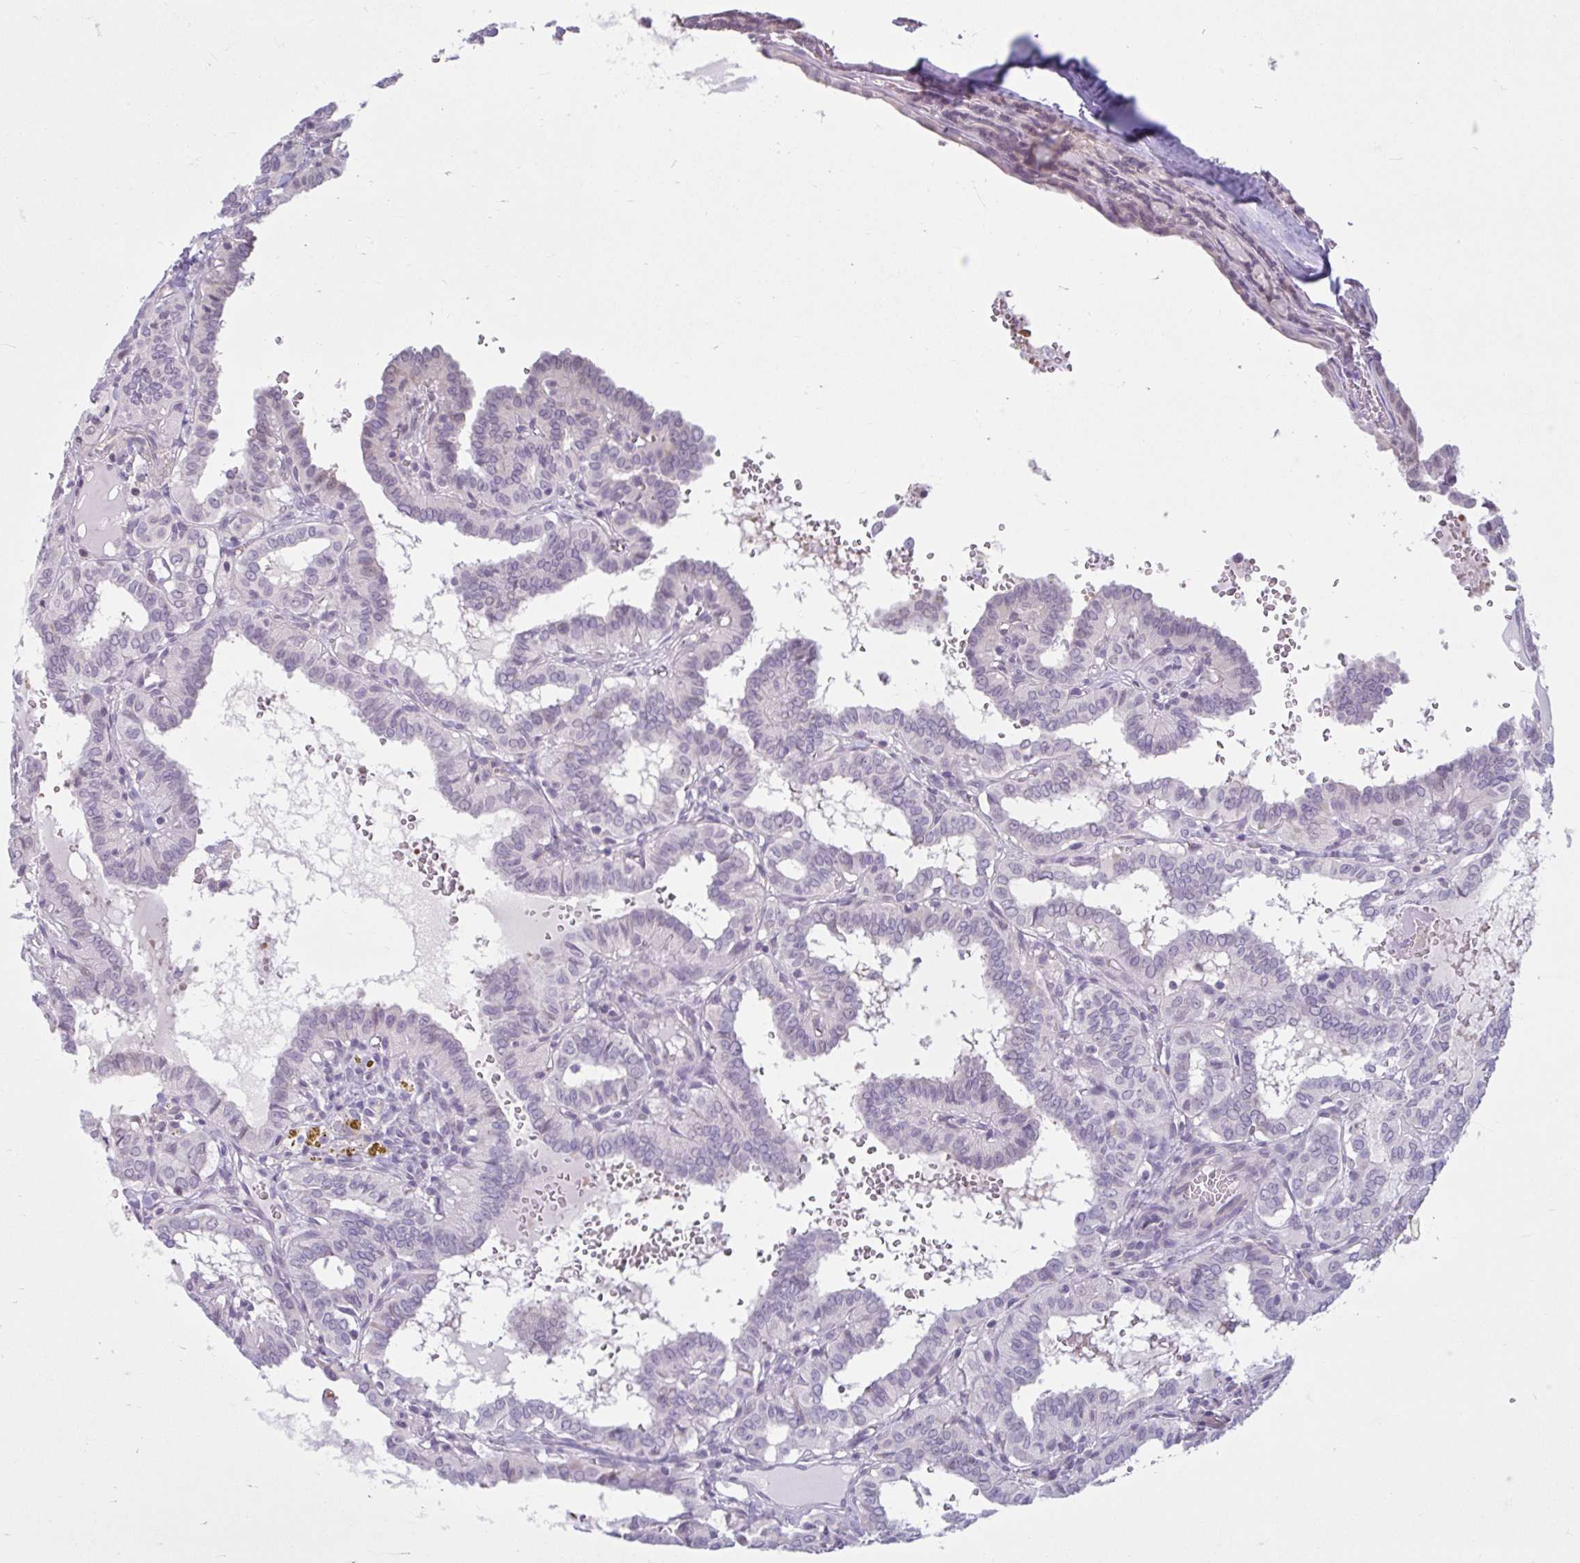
{"staining": {"intensity": "negative", "quantity": "none", "location": "none"}, "tissue": "thyroid cancer", "cell_type": "Tumor cells", "image_type": "cancer", "snomed": [{"axis": "morphology", "description": "Papillary adenocarcinoma, NOS"}, {"axis": "topography", "description": "Thyroid gland"}], "caption": "A high-resolution histopathology image shows immunohistochemistry staining of thyroid cancer, which demonstrates no significant staining in tumor cells.", "gene": "CDH19", "patient": {"sex": "female", "age": 21}}